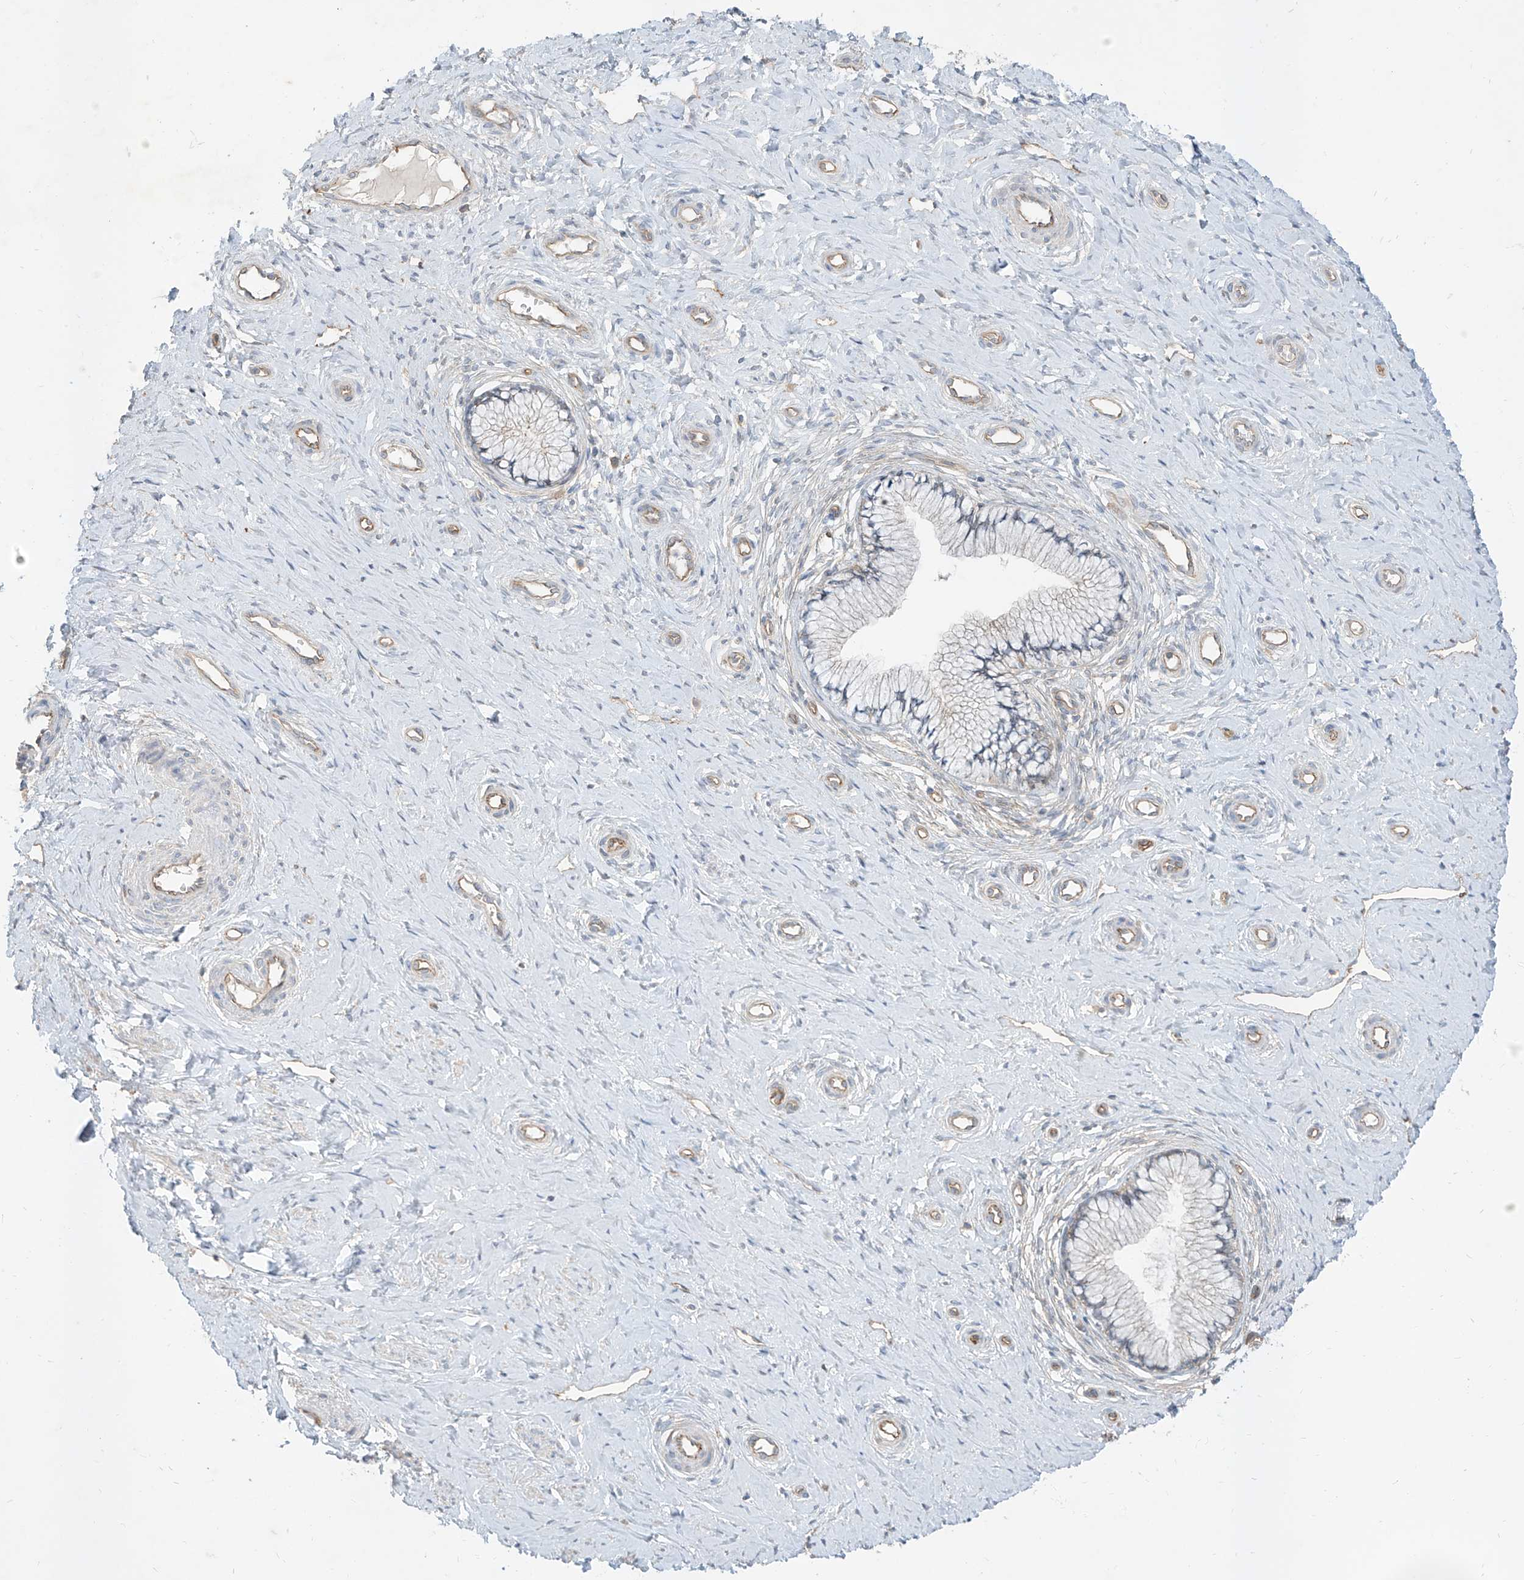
{"staining": {"intensity": "weak", "quantity": "25%-75%", "location": "cytoplasmic/membranous"}, "tissue": "cervix", "cell_type": "Glandular cells", "image_type": "normal", "snomed": [{"axis": "morphology", "description": "Normal tissue, NOS"}, {"axis": "topography", "description": "Cervix"}], "caption": "Protein expression by immunohistochemistry (IHC) reveals weak cytoplasmic/membranous staining in about 25%-75% of glandular cells in benign cervix.", "gene": "EPHX4", "patient": {"sex": "female", "age": 36}}